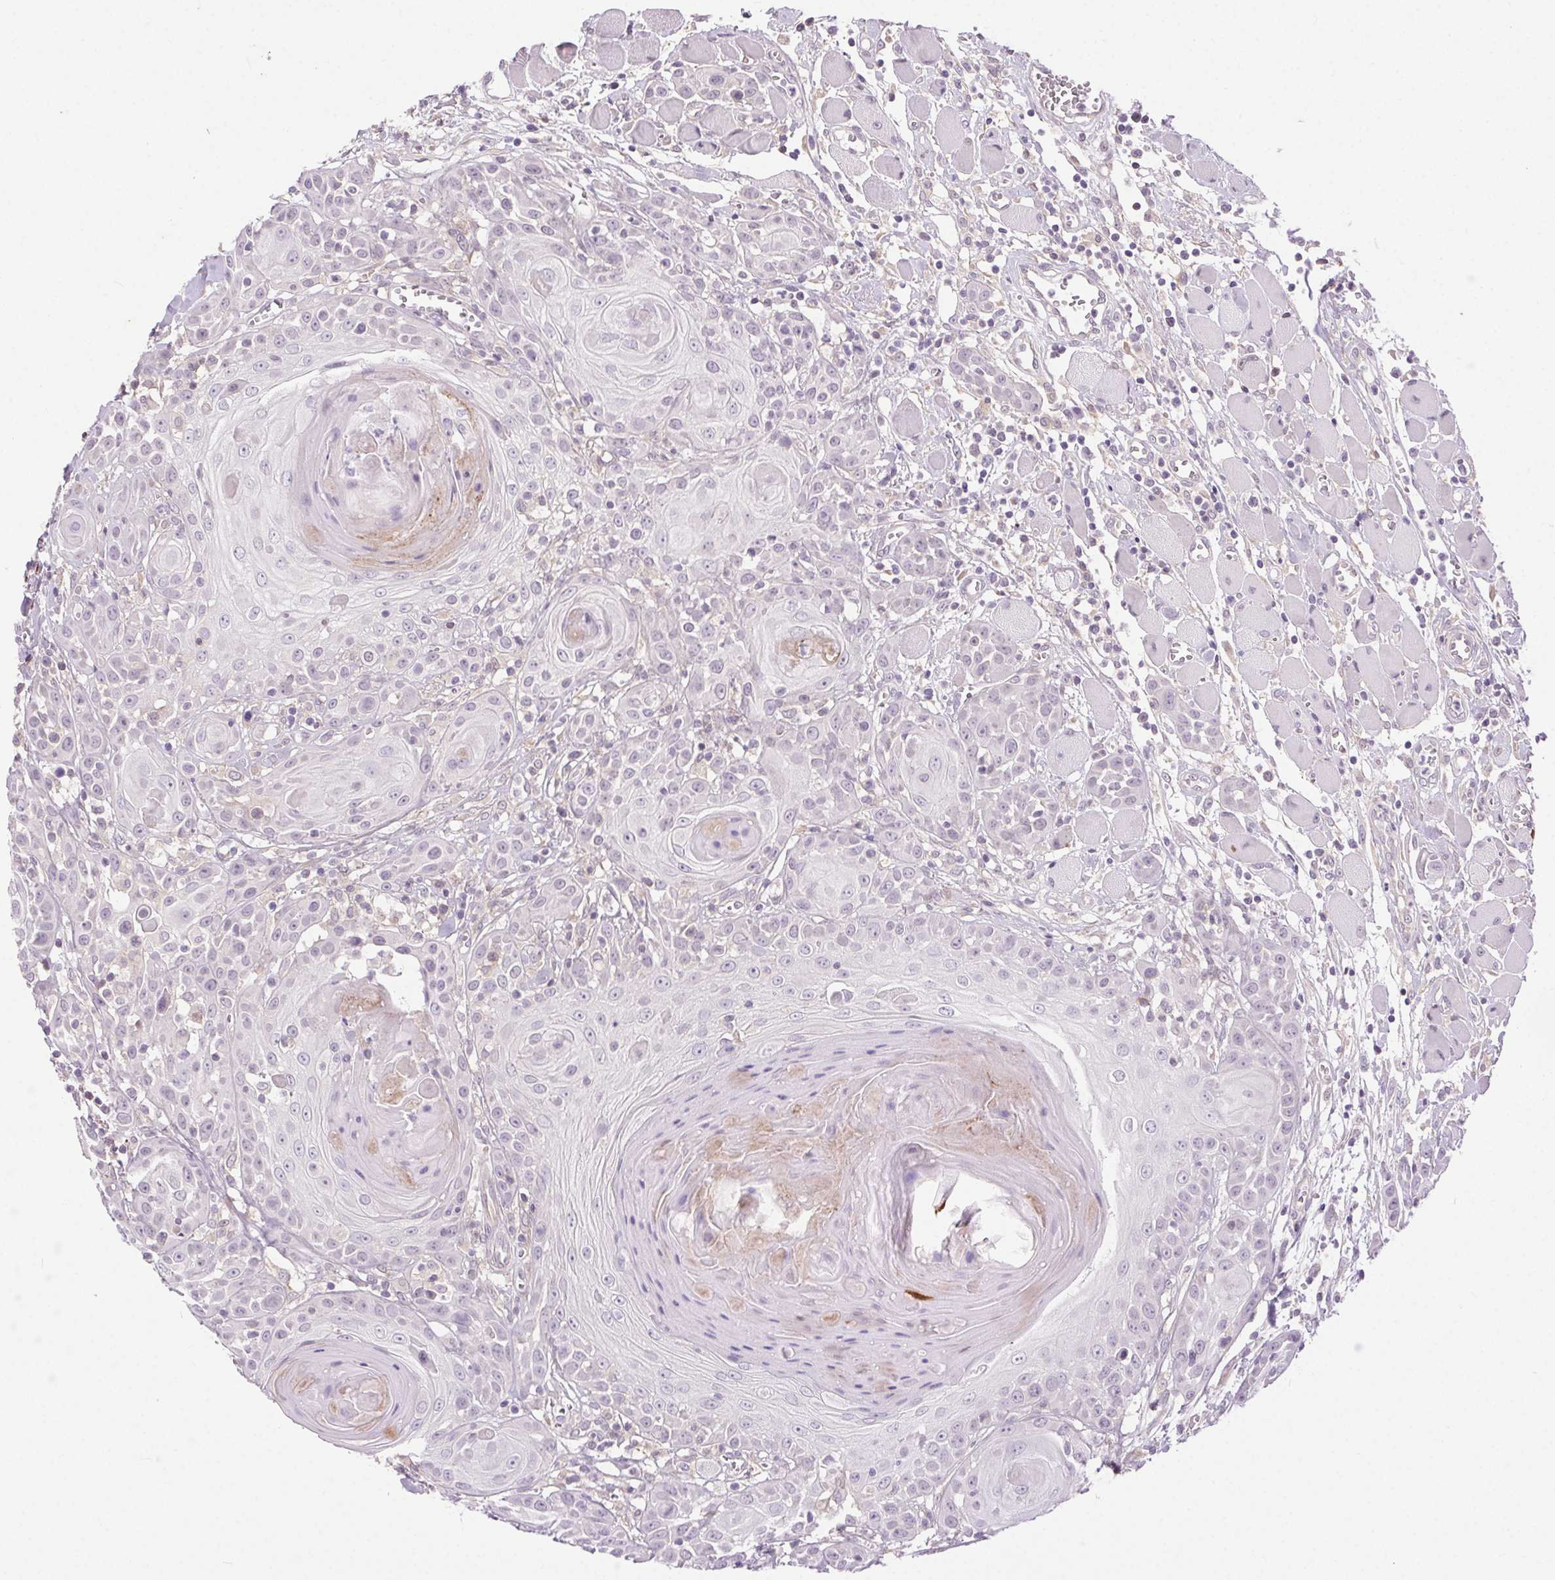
{"staining": {"intensity": "negative", "quantity": "none", "location": "none"}, "tissue": "head and neck cancer", "cell_type": "Tumor cells", "image_type": "cancer", "snomed": [{"axis": "morphology", "description": "Squamous cell carcinoma, NOS"}, {"axis": "topography", "description": "Head-Neck"}], "caption": "Photomicrograph shows no significant protein expression in tumor cells of squamous cell carcinoma (head and neck). (Brightfield microscopy of DAB immunohistochemistry at high magnification).", "gene": "SYT11", "patient": {"sex": "female", "age": 80}}